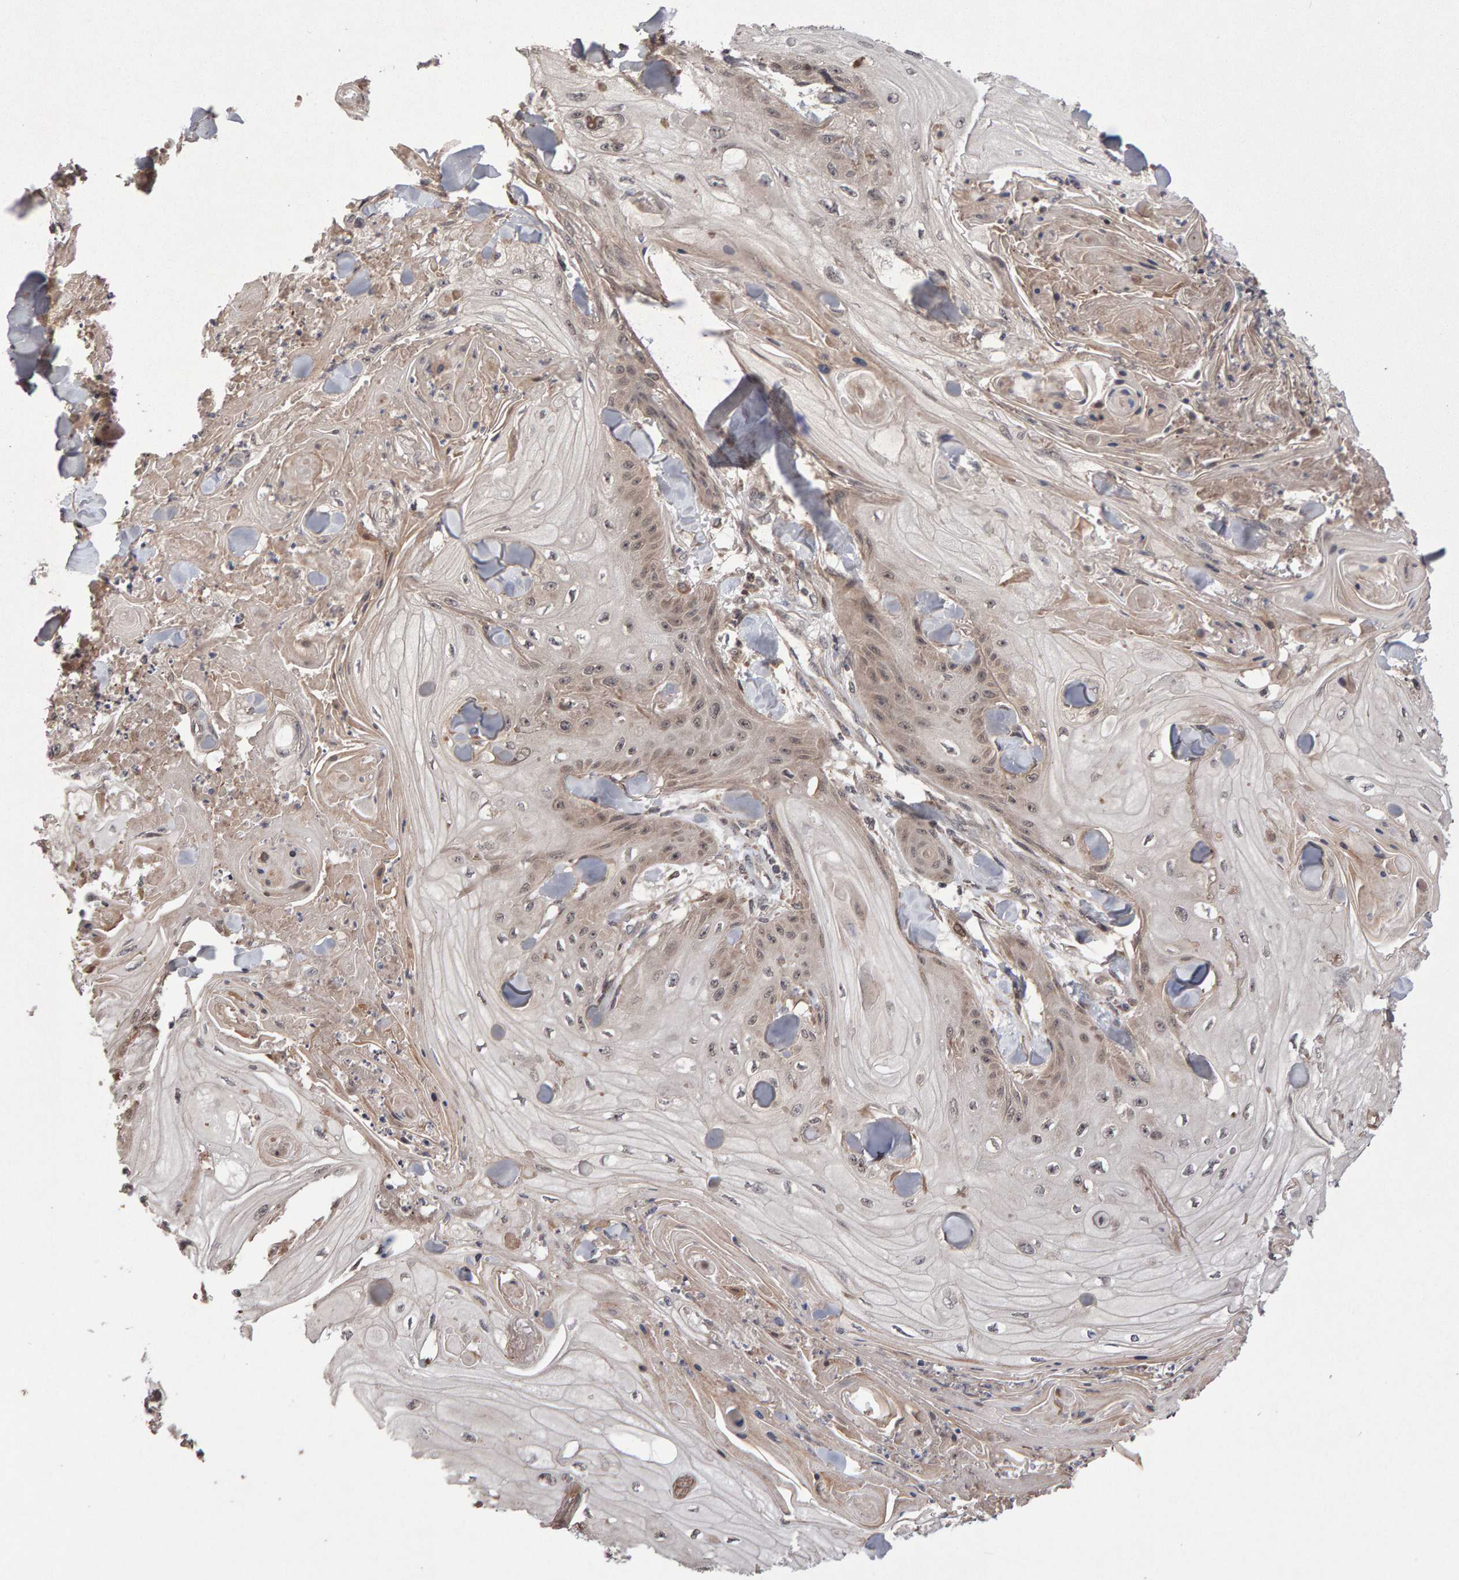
{"staining": {"intensity": "weak", "quantity": "25%-75%", "location": "cytoplasmic/membranous"}, "tissue": "skin cancer", "cell_type": "Tumor cells", "image_type": "cancer", "snomed": [{"axis": "morphology", "description": "Squamous cell carcinoma, NOS"}, {"axis": "topography", "description": "Skin"}], "caption": "IHC staining of skin squamous cell carcinoma, which shows low levels of weak cytoplasmic/membranous expression in approximately 25%-75% of tumor cells indicating weak cytoplasmic/membranous protein positivity. The staining was performed using DAB (3,3'-diaminobenzidine) (brown) for protein detection and nuclei were counterstained in hematoxylin (blue).", "gene": "PECR", "patient": {"sex": "male", "age": 74}}